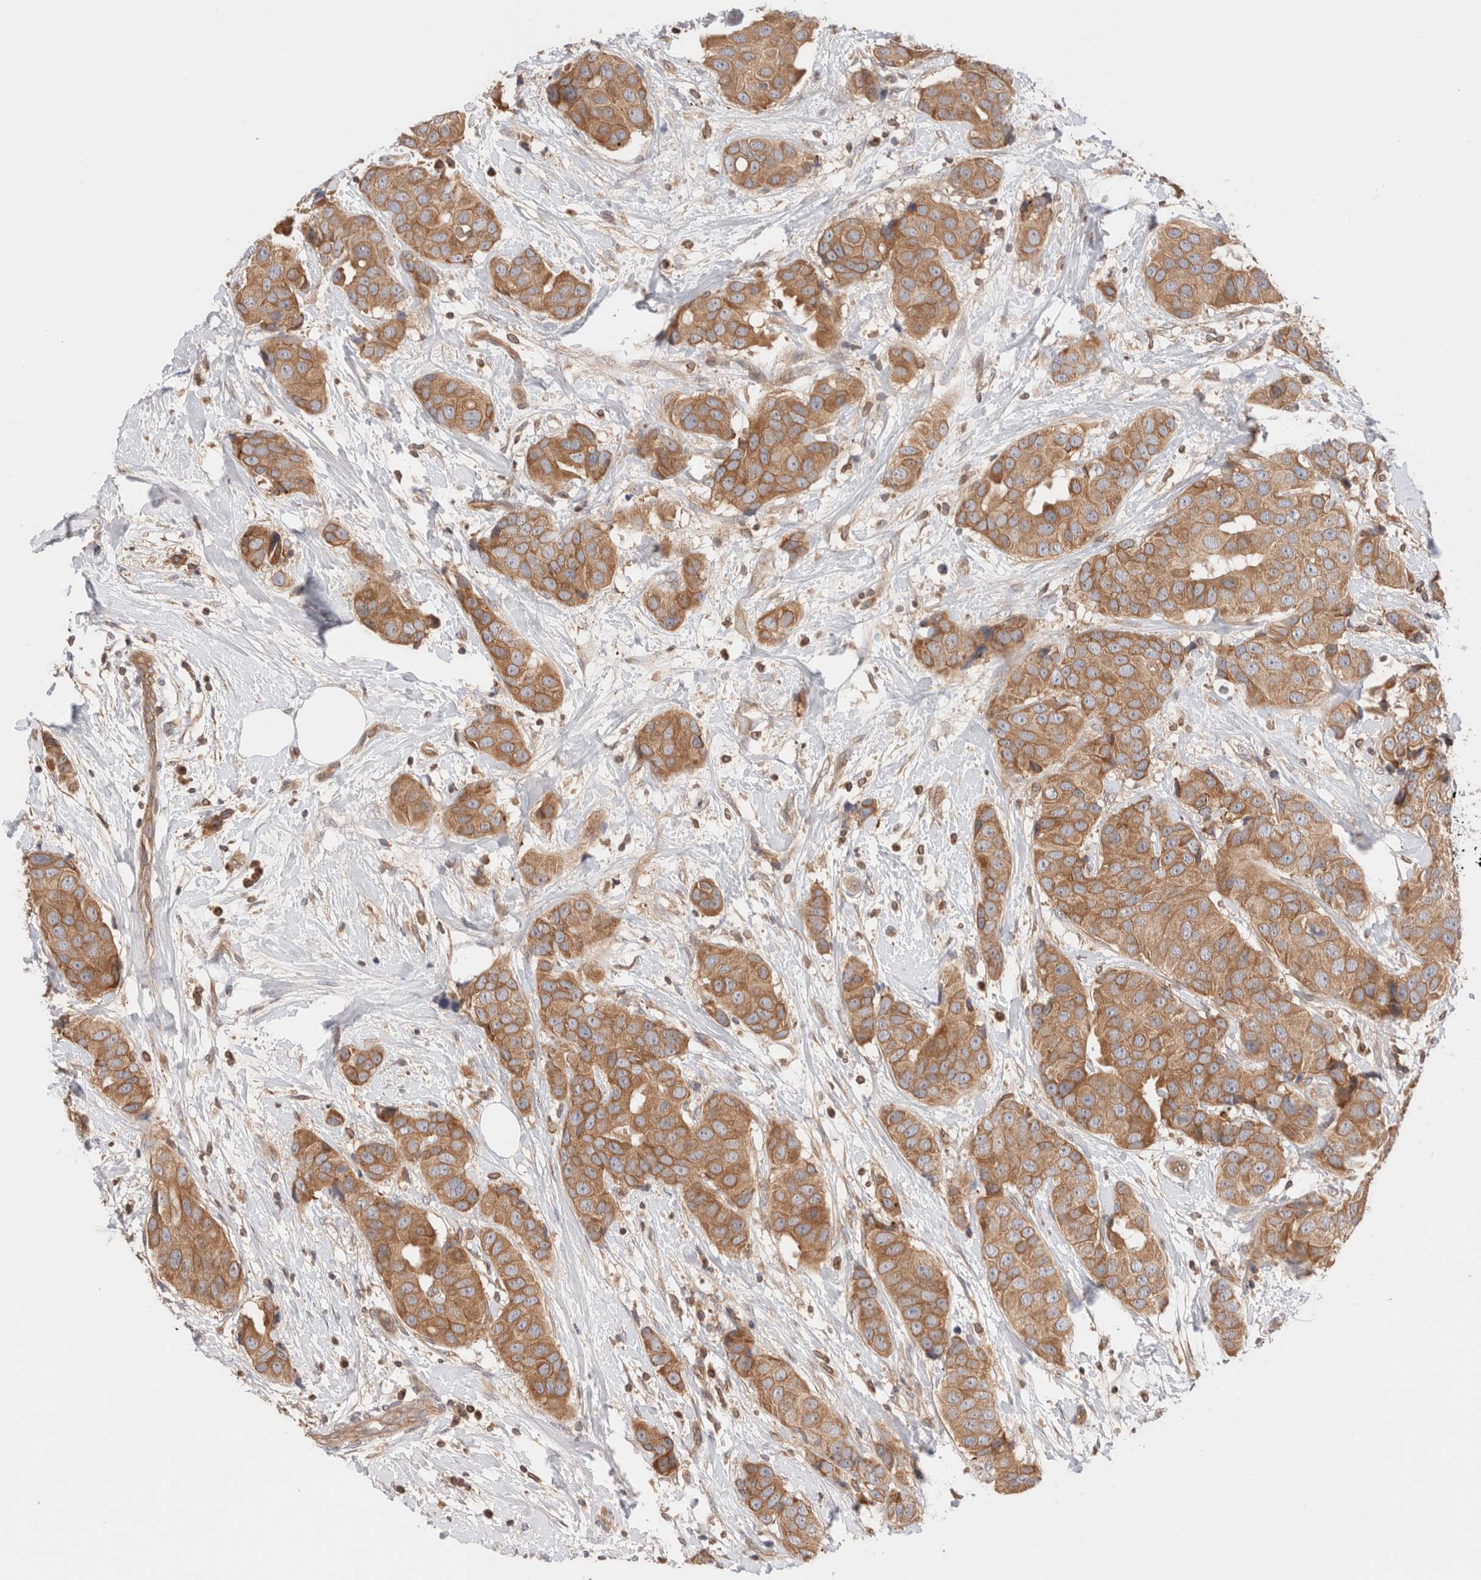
{"staining": {"intensity": "moderate", "quantity": ">75%", "location": "cytoplasmic/membranous"}, "tissue": "breast cancer", "cell_type": "Tumor cells", "image_type": "cancer", "snomed": [{"axis": "morphology", "description": "Normal tissue, NOS"}, {"axis": "morphology", "description": "Duct carcinoma"}, {"axis": "topography", "description": "Breast"}], "caption": "This micrograph reveals immunohistochemistry (IHC) staining of human breast cancer, with medium moderate cytoplasmic/membranous positivity in approximately >75% of tumor cells.", "gene": "SIKE1", "patient": {"sex": "female", "age": 39}}